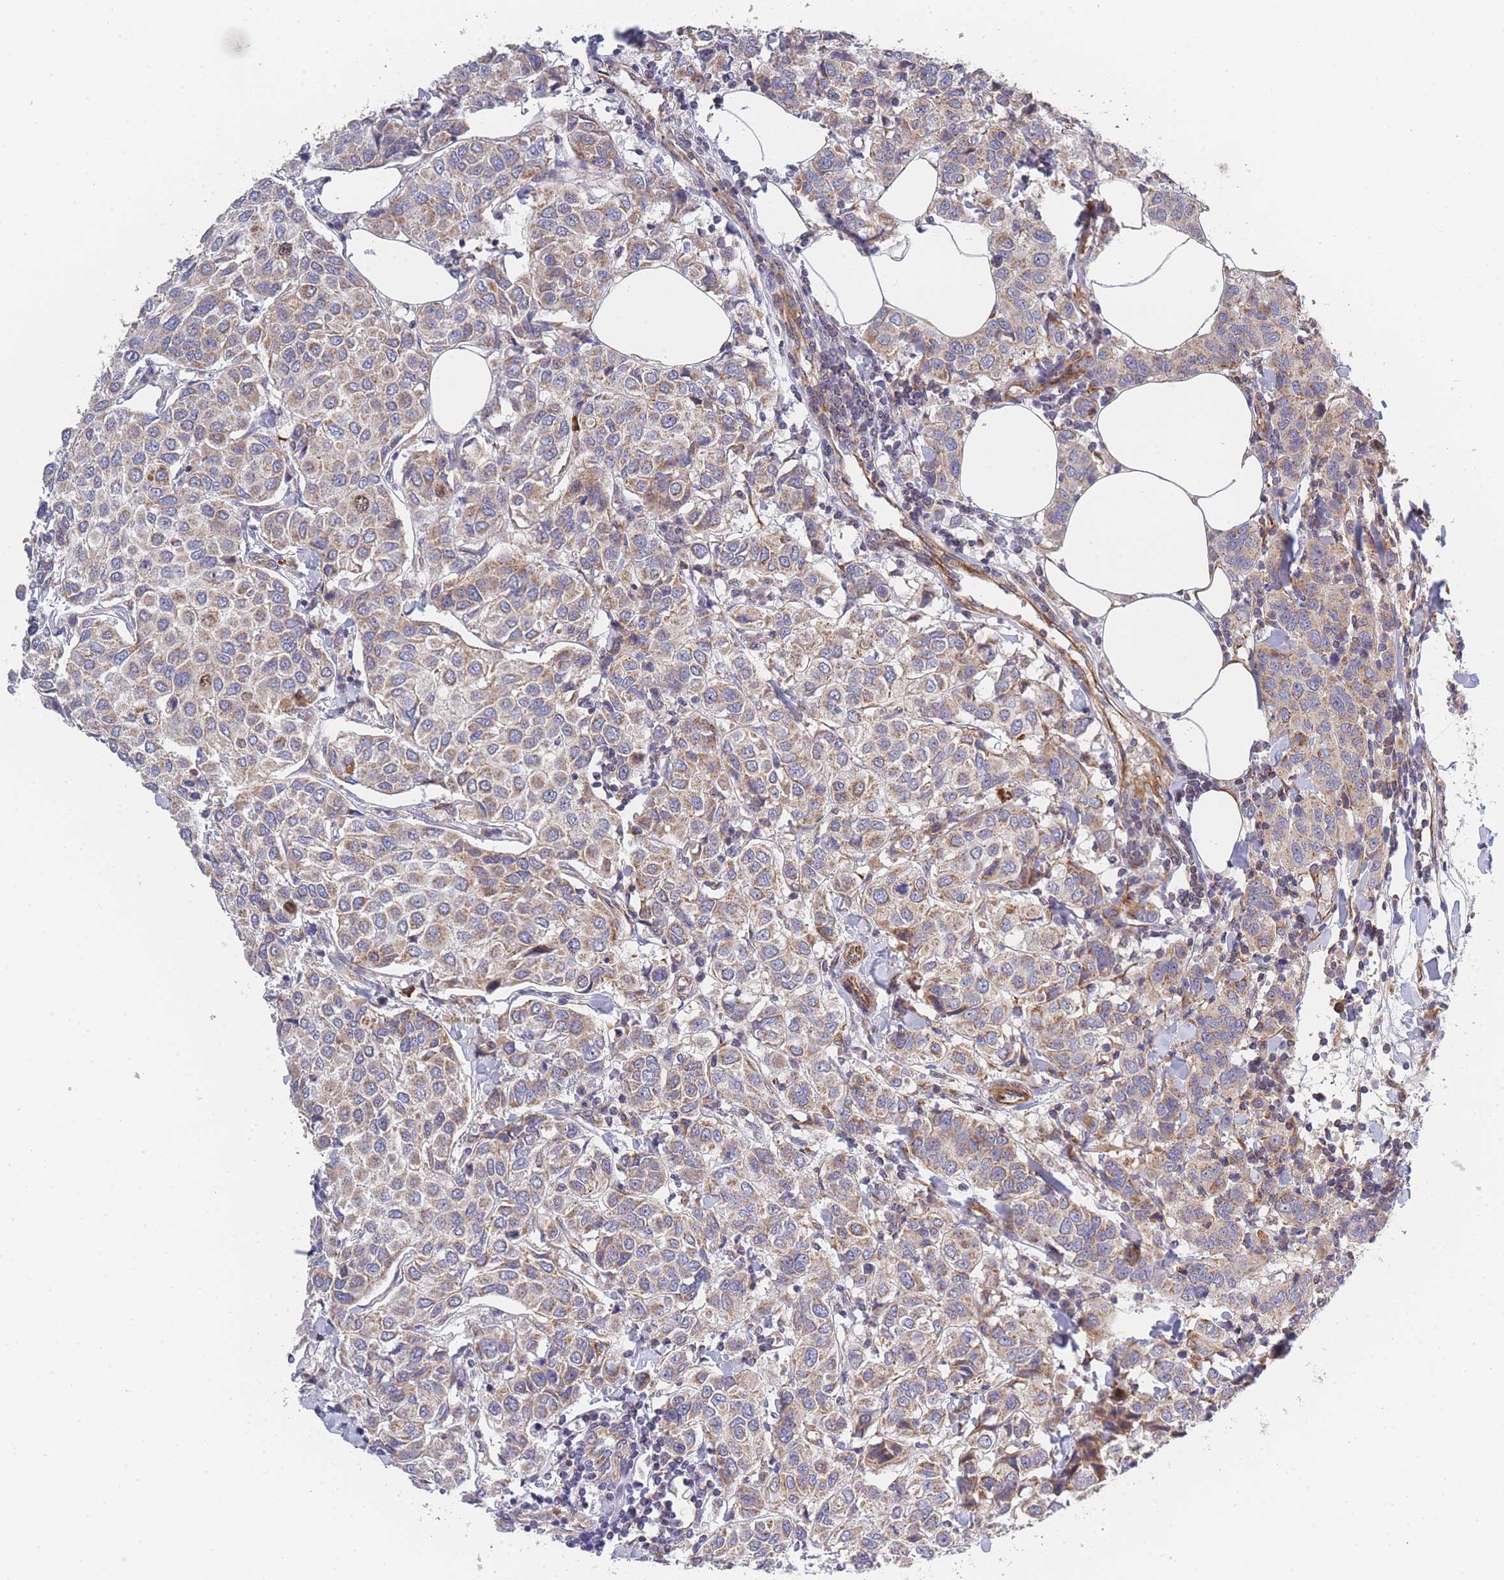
{"staining": {"intensity": "weak", "quantity": ">75%", "location": "cytoplasmic/membranous"}, "tissue": "breast cancer", "cell_type": "Tumor cells", "image_type": "cancer", "snomed": [{"axis": "morphology", "description": "Duct carcinoma"}, {"axis": "topography", "description": "Breast"}], "caption": "Immunohistochemical staining of human breast cancer (intraductal carcinoma) demonstrates weak cytoplasmic/membranous protein expression in approximately >75% of tumor cells. (DAB IHC with brightfield microscopy, high magnification).", "gene": "MTRES1", "patient": {"sex": "female", "age": 55}}